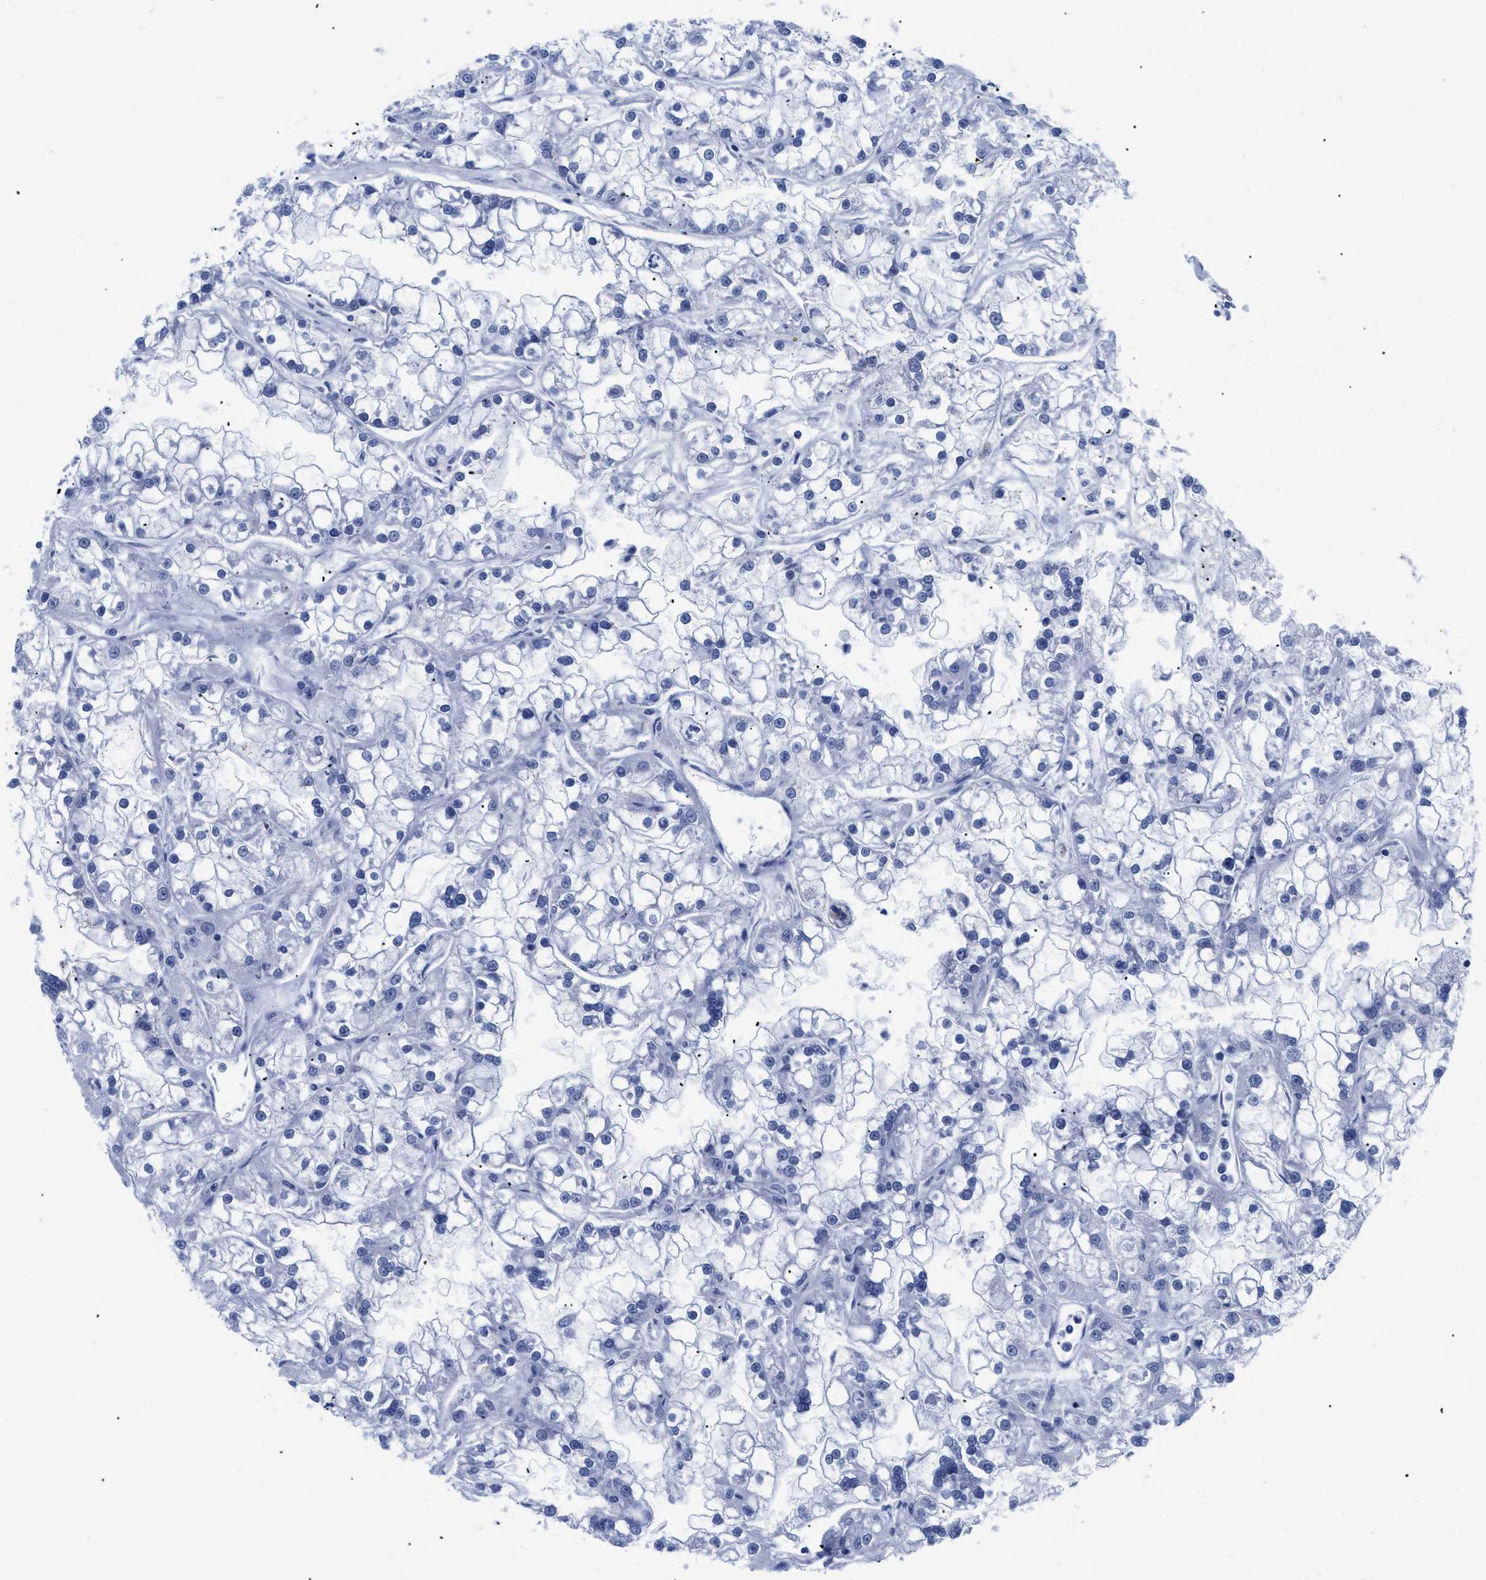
{"staining": {"intensity": "negative", "quantity": "none", "location": "none"}, "tissue": "renal cancer", "cell_type": "Tumor cells", "image_type": "cancer", "snomed": [{"axis": "morphology", "description": "Adenocarcinoma, NOS"}, {"axis": "topography", "description": "Kidney"}], "caption": "Image shows no protein positivity in tumor cells of renal adenocarcinoma tissue.", "gene": "TREML1", "patient": {"sex": "female", "age": 52}}